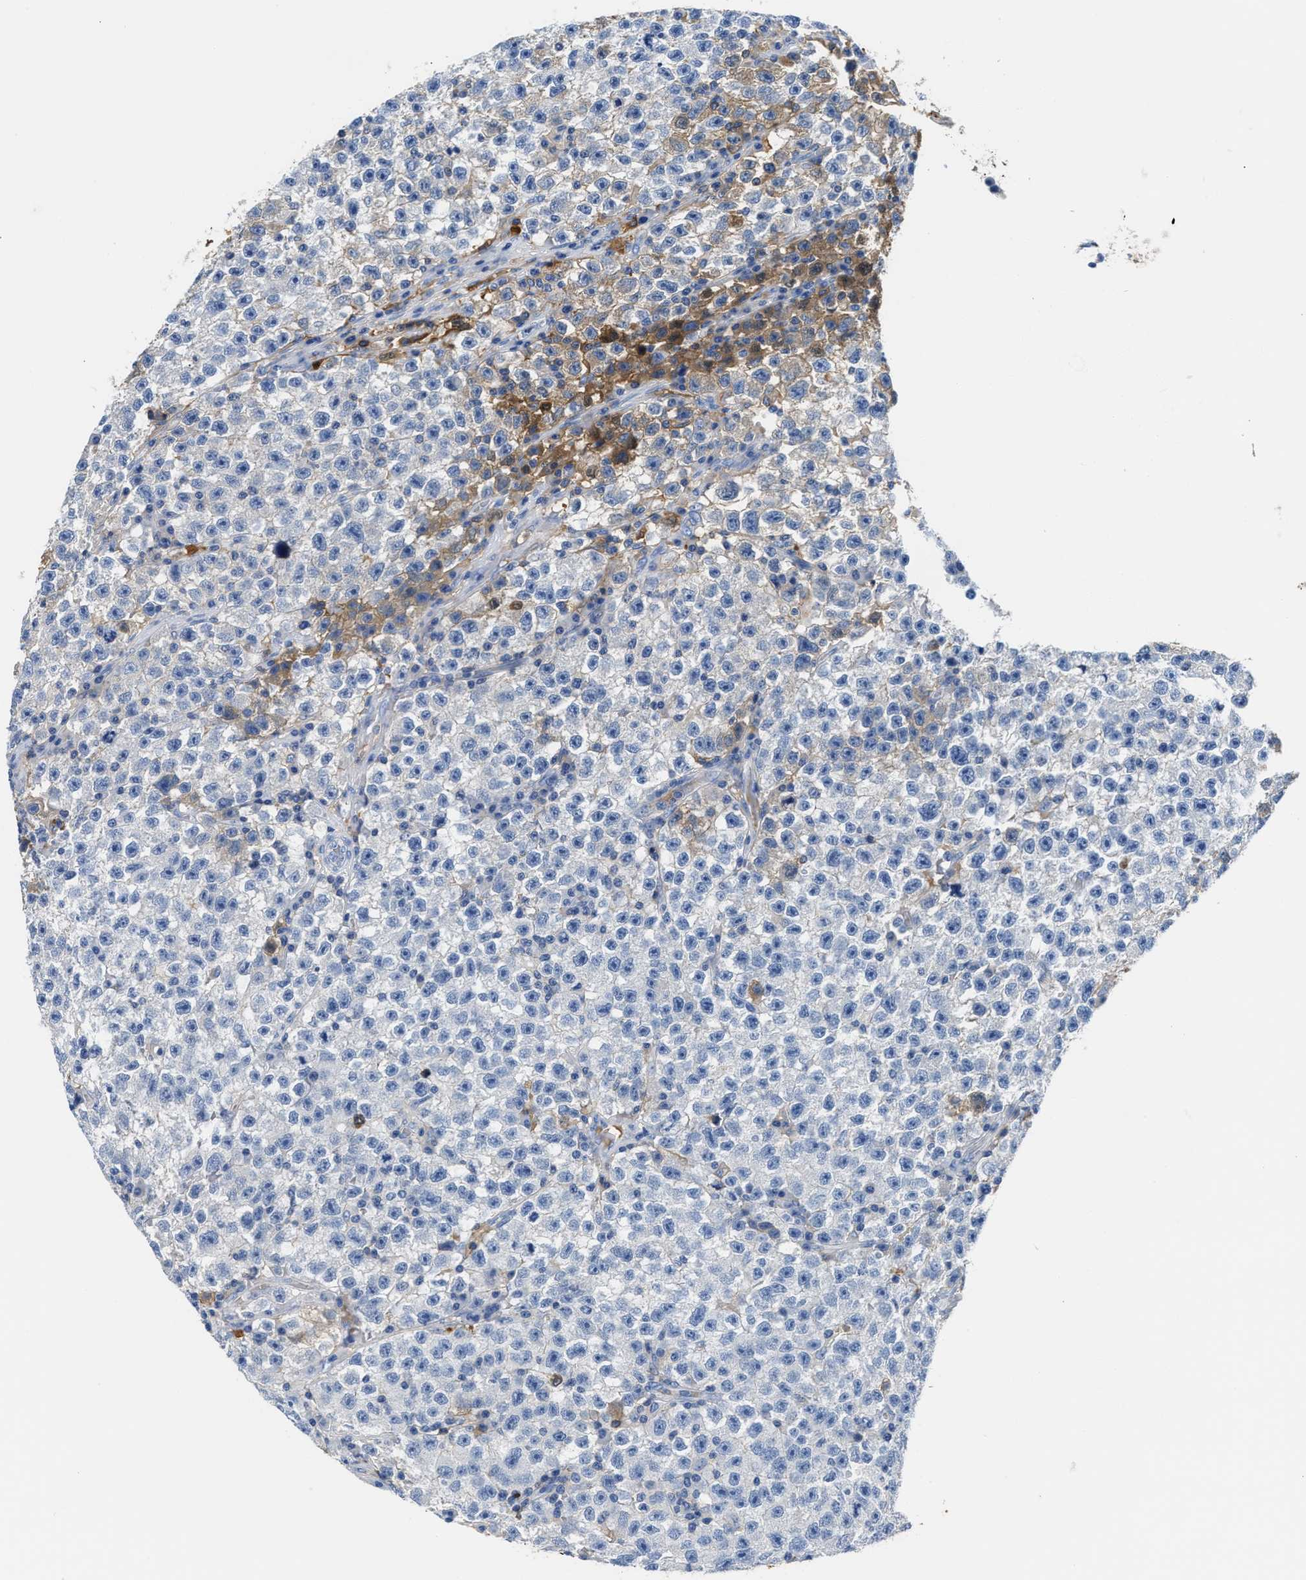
{"staining": {"intensity": "weak", "quantity": "<25%", "location": "cytoplasmic/membranous"}, "tissue": "testis cancer", "cell_type": "Tumor cells", "image_type": "cancer", "snomed": [{"axis": "morphology", "description": "Seminoma, NOS"}, {"axis": "topography", "description": "Testis"}], "caption": "There is no significant staining in tumor cells of testis cancer.", "gene": "GC", "patient": {"sex": "male", "age": 22}}